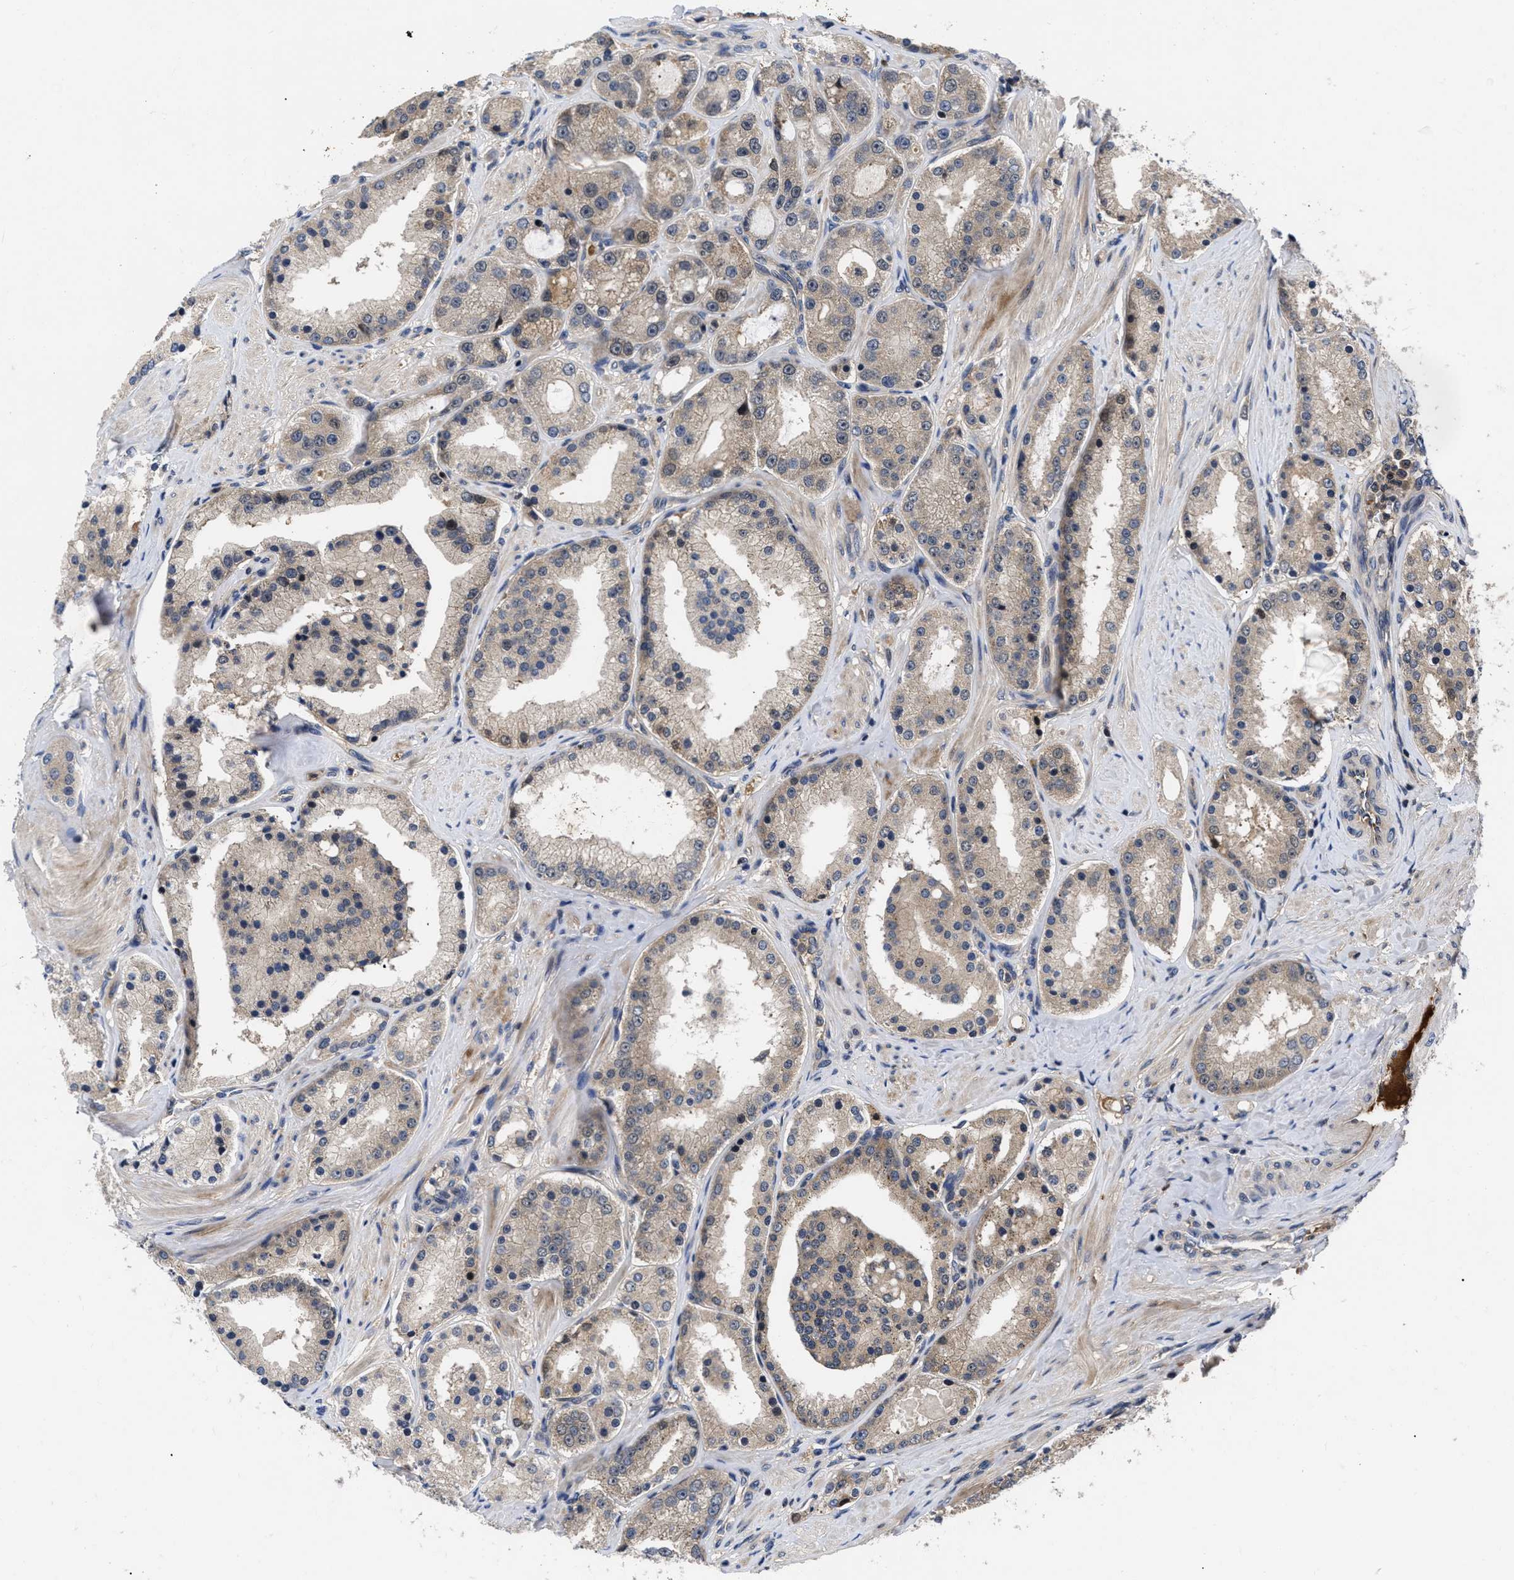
{"staining": {"intensity": "weak", "quantity": ">75%", "location": "cytoplasmic/membranous"}, "tissue": "prostate cancer", "cell_type": "Tumor cells", "image_type": "cancer", "snomed": [{"axis": "morphology", "description": "Adenocarcinoma, Low grade"}, {"axis": "topography", "description": "Prostate"}], "caption": "Weak cytoplasmic/membranous expression is present in approximately >75% of tumor cells in low-grade adenocarcinoma (prostate). The staining was performed using DAB (3,3'-diaminobenzidine), with brown indicating positive protein expression. Nuclei are stained blue with hematoxylin.", "gene": "FAM200A", "patient": {"sex": "male", "age": 63}}